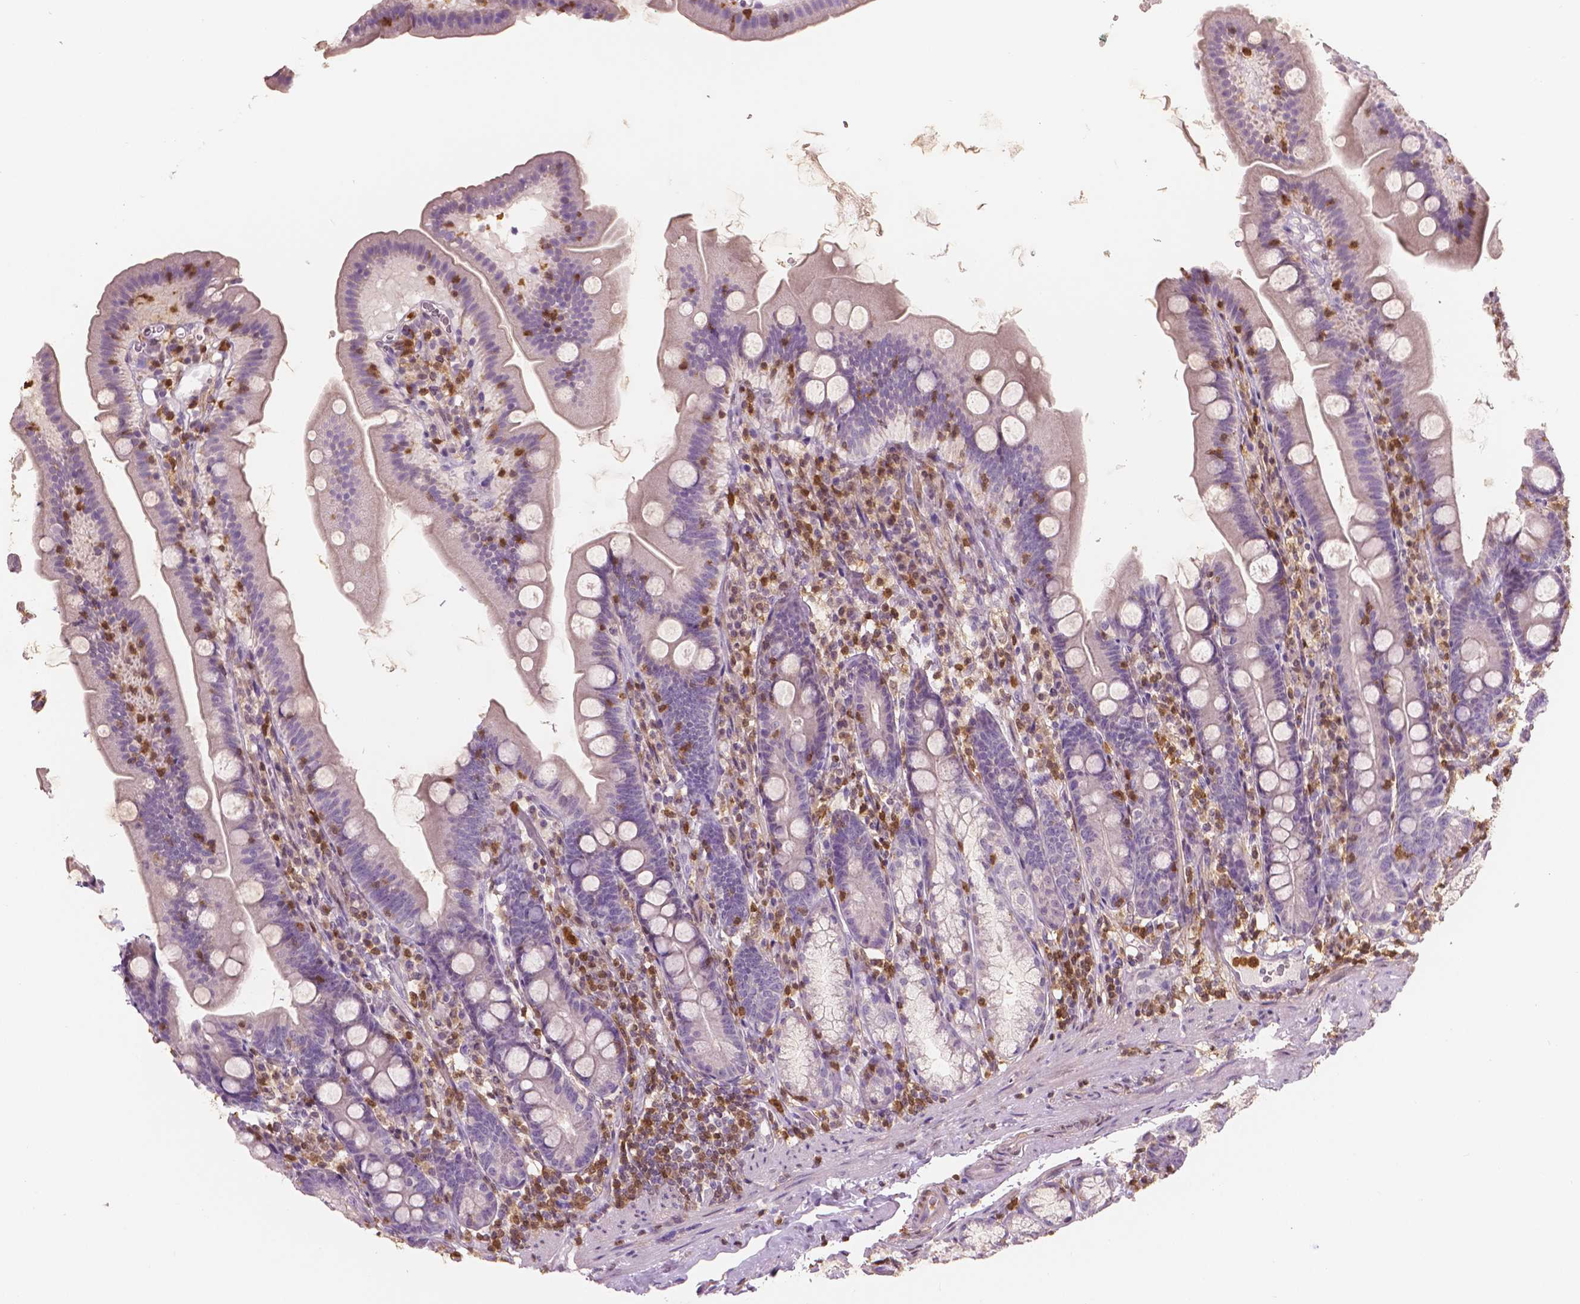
{"staining": {"intensity": "negative", "quantity": "none", "location": "none"}, "tissue": "duodenum", "cell_type": "Glandular cells", "image_type": "normal", "snomed": [{"axis": "morphology", "description": "Normal tissue, NOS"}, {"axis": "topography", "description": "Duodenum"}], "caption": "Immunohistochemistry photomicrograph of unremarkable human duodenum stained for a protein (brown), which exhibits no expression in glandular cells.", "gene": "S100A4", "patient": {"sex": "female", "age": 67}}